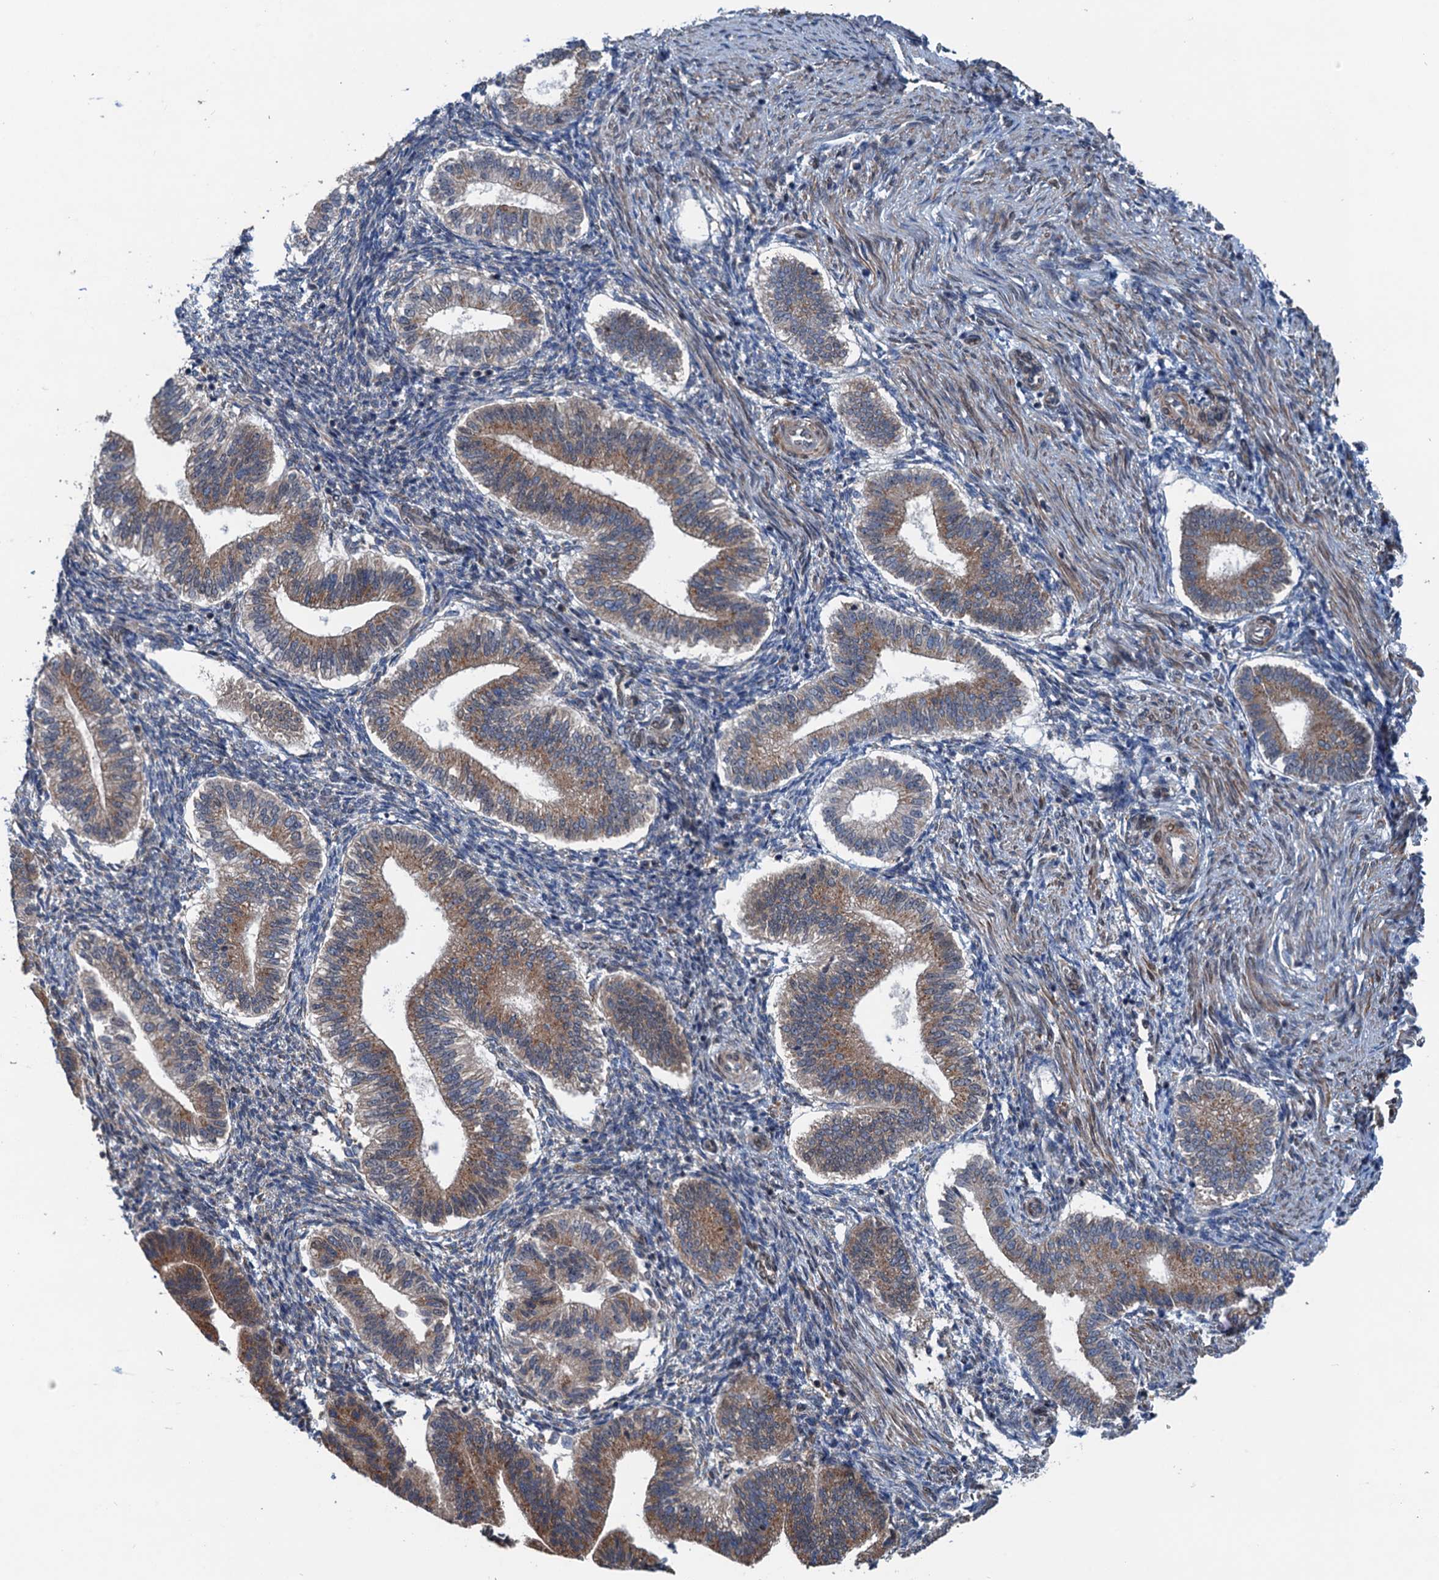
{"staining": {"intensity": "weak", "quantity": "25%-75%", "location": "cytoplasmic/membranous"}, "tissue": "endometrium", "cell_type": "Cells in endometrial stroma", "image_type": "normal", "snomed": [{"axis": "morphology", "description": "Normal tissue, NOS"}, {"axis": "topography", "description": "Endometrium"}], "caption": "A histopathology image of endometrium stained for a protein reveals weak cytoplasmic/membranous brown staining in cells in endometrial stroma.", "gene": "DYNC2I2", "patient": {"sex": "female", "age": 25}}